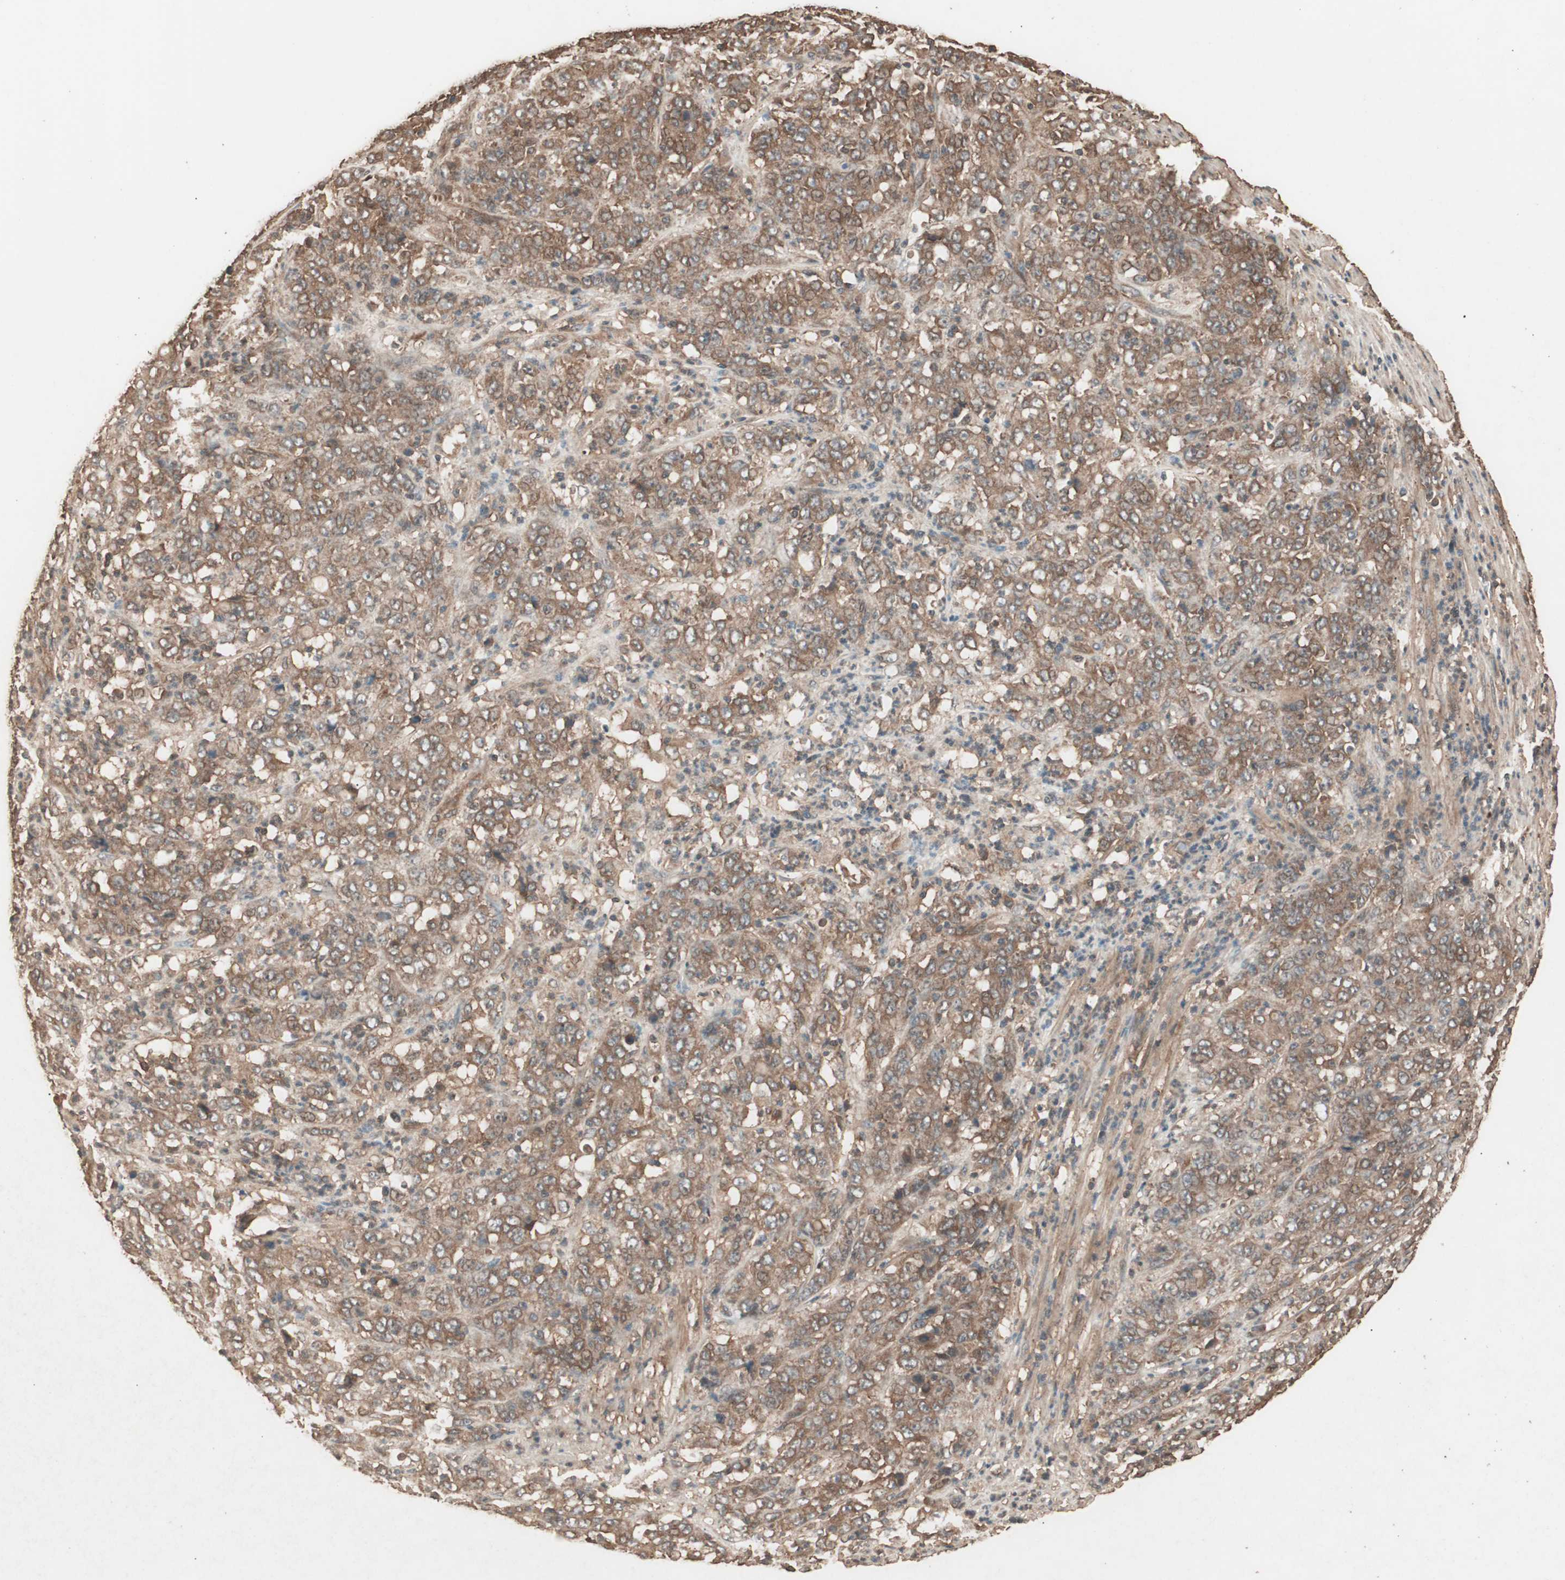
{"staining": {"intensity": "moderate", "quantity": ">75%", "location": "cytoplasmic/membranous"}, "tissue": "stomach cancer", "cell_type": "Tumor cells", "image_type": "cancer", "snomed": [{"axis": "morphology", "description": "Adenocarcinoma, NOS"}, {"axis": "topography", "description": "Stomach, lower"}], "caption": "Immunohistochemical staining of human adenocarcinoma (stomach) reveals moderate cytoplasmic/membranous protein staining in about >75% of tumor cells. (DAB (3,3'-diaminobenzidine) IHC, brown staining for protein, blue staining for nuclei).", "gene": "CCN4", "patient": {"sex": "female", "age": 71}}